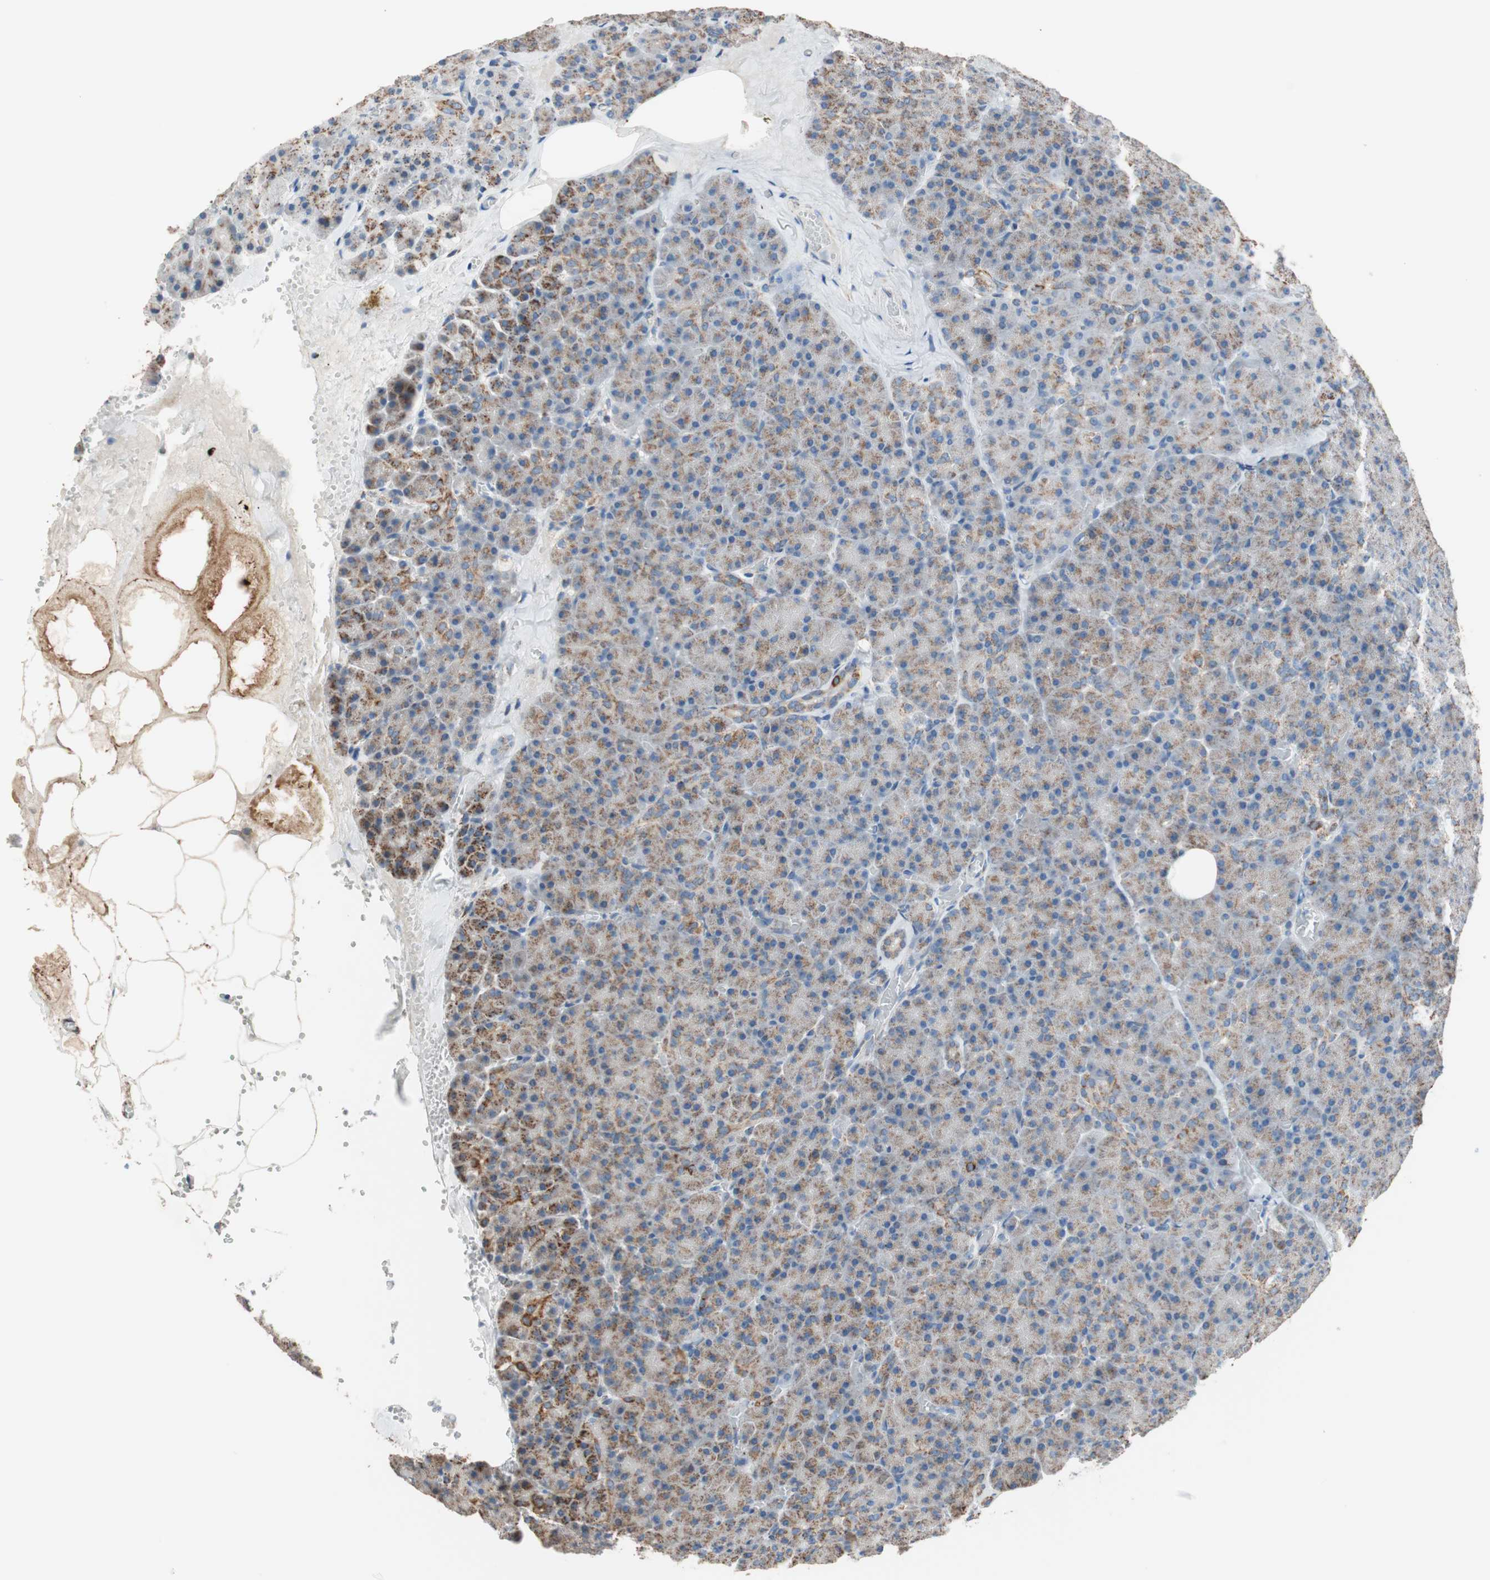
{"staining": {"intensity": "moderate", "quantity": ">75%", "location": "cytoplasmic/membranous"}, "tissue": "pancreas", "cell_type": "Exocrine glandular cells", "image_type": "normal", "snomed": [{"axis": "morphology", "description": "Normal tissue, NOS"}, {"axis": "topography", "description": "Pancreas"}], "caption": "Brown immunohistochemical staining in benign human pancreas reveals moderate cytoplasmic/membranous positivity in approximately >75% of exocrine glandular cells.", "gene": "PCSK4", "patient": {"sex": "female", "age": 35}}